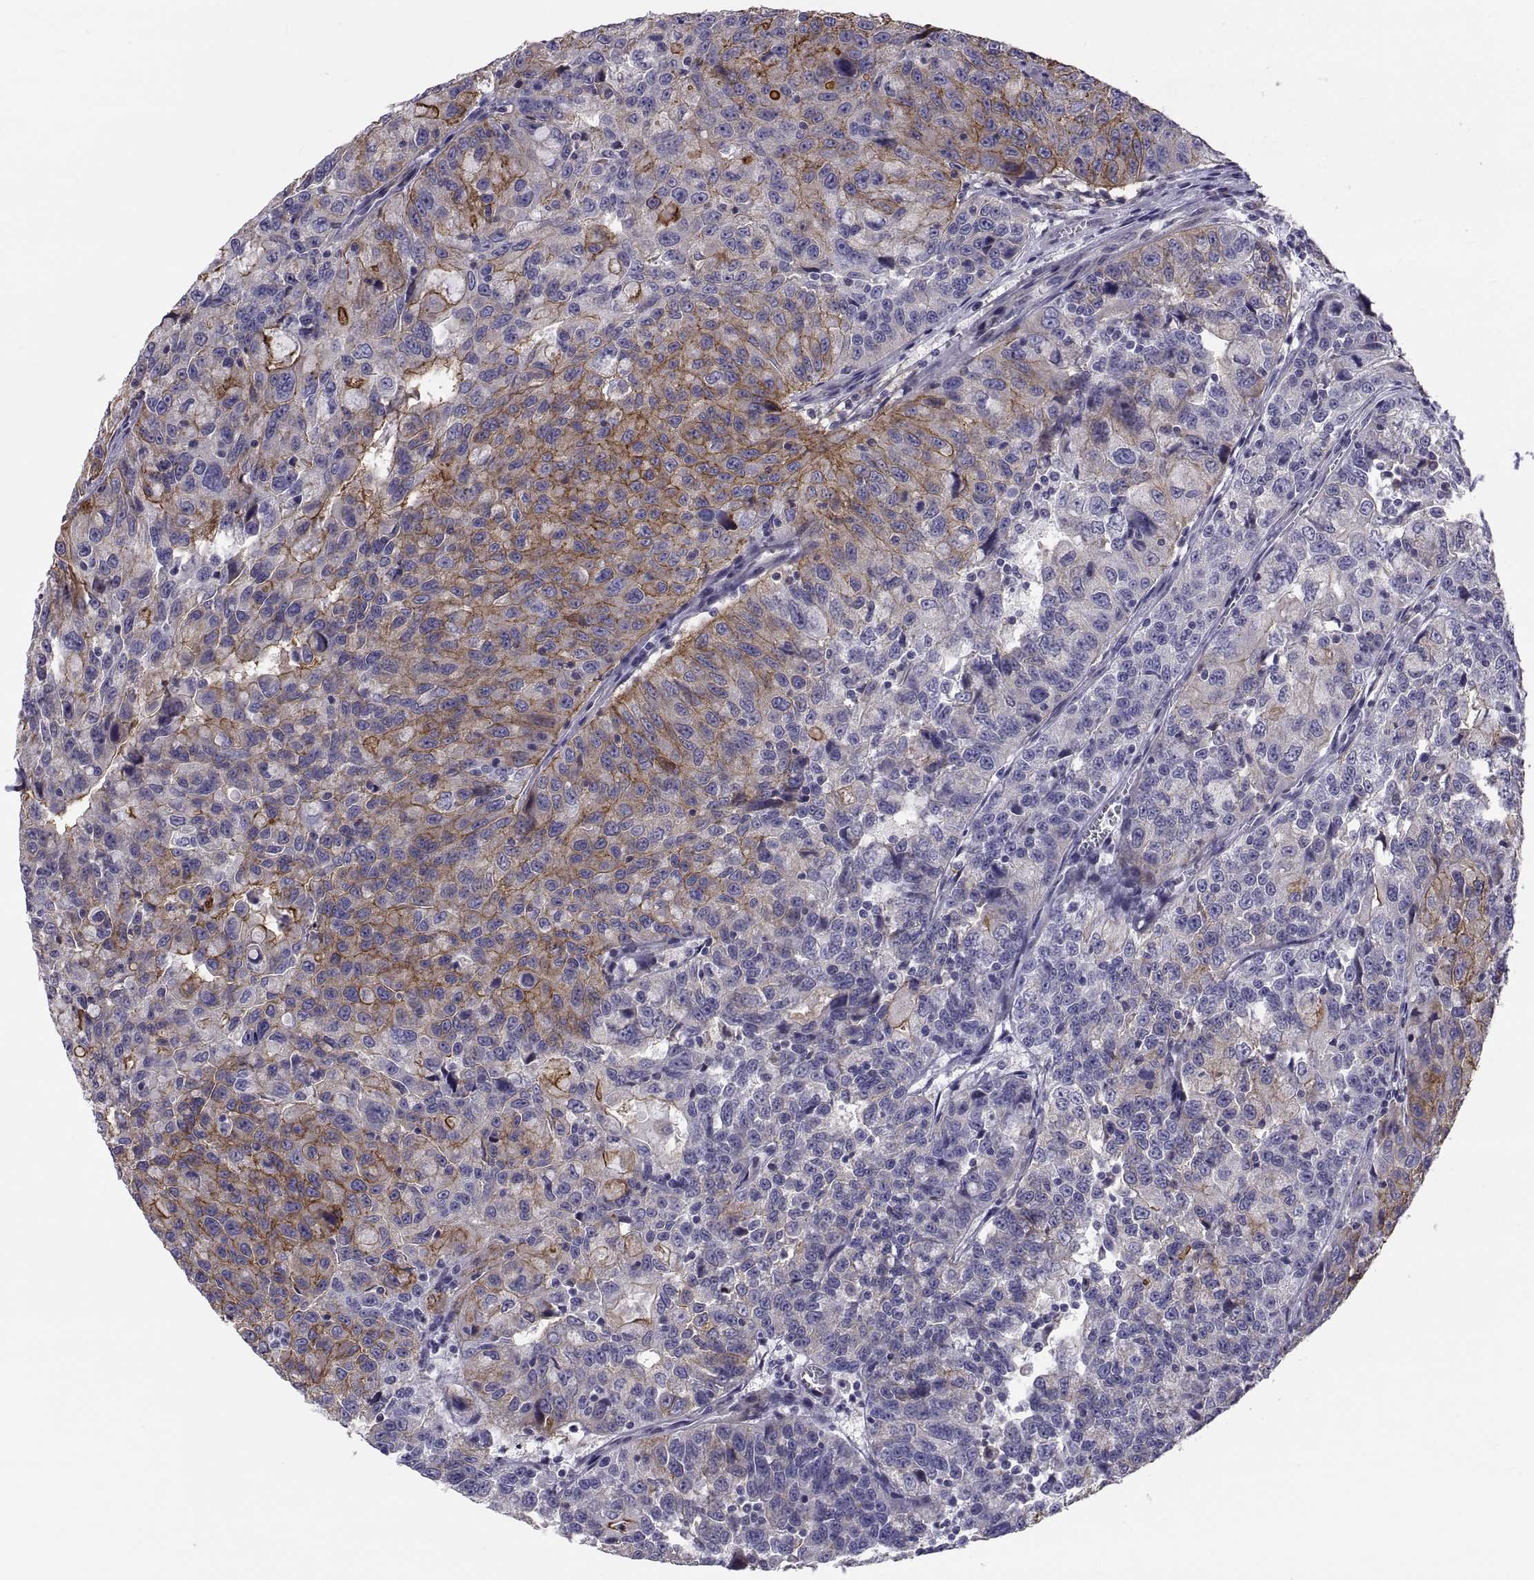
{"staining": {"intensity": "strong", "quantity": "25%-75%", "location": "cytoplasmic/membranous"}, "tissue": "urothelial cancer", "cell_type": "Tumor cells", "image_type": "cancer", "snomed": [{"axis": "morphology", "description": "Urothelial carcinoma, NOS"}, {"axis": "morphology", "description": "Urothelial carcinoma, High grade"}, {"axis": "topography", "description": "Urinary bladder"}], "caption": "Strong cytoplasmic/membranous protein expression is present in about 25%-75% of tumor cells in urothelial cancer.", "gene": "ANO1", "patient": {"sex": "female", "age": 73}}